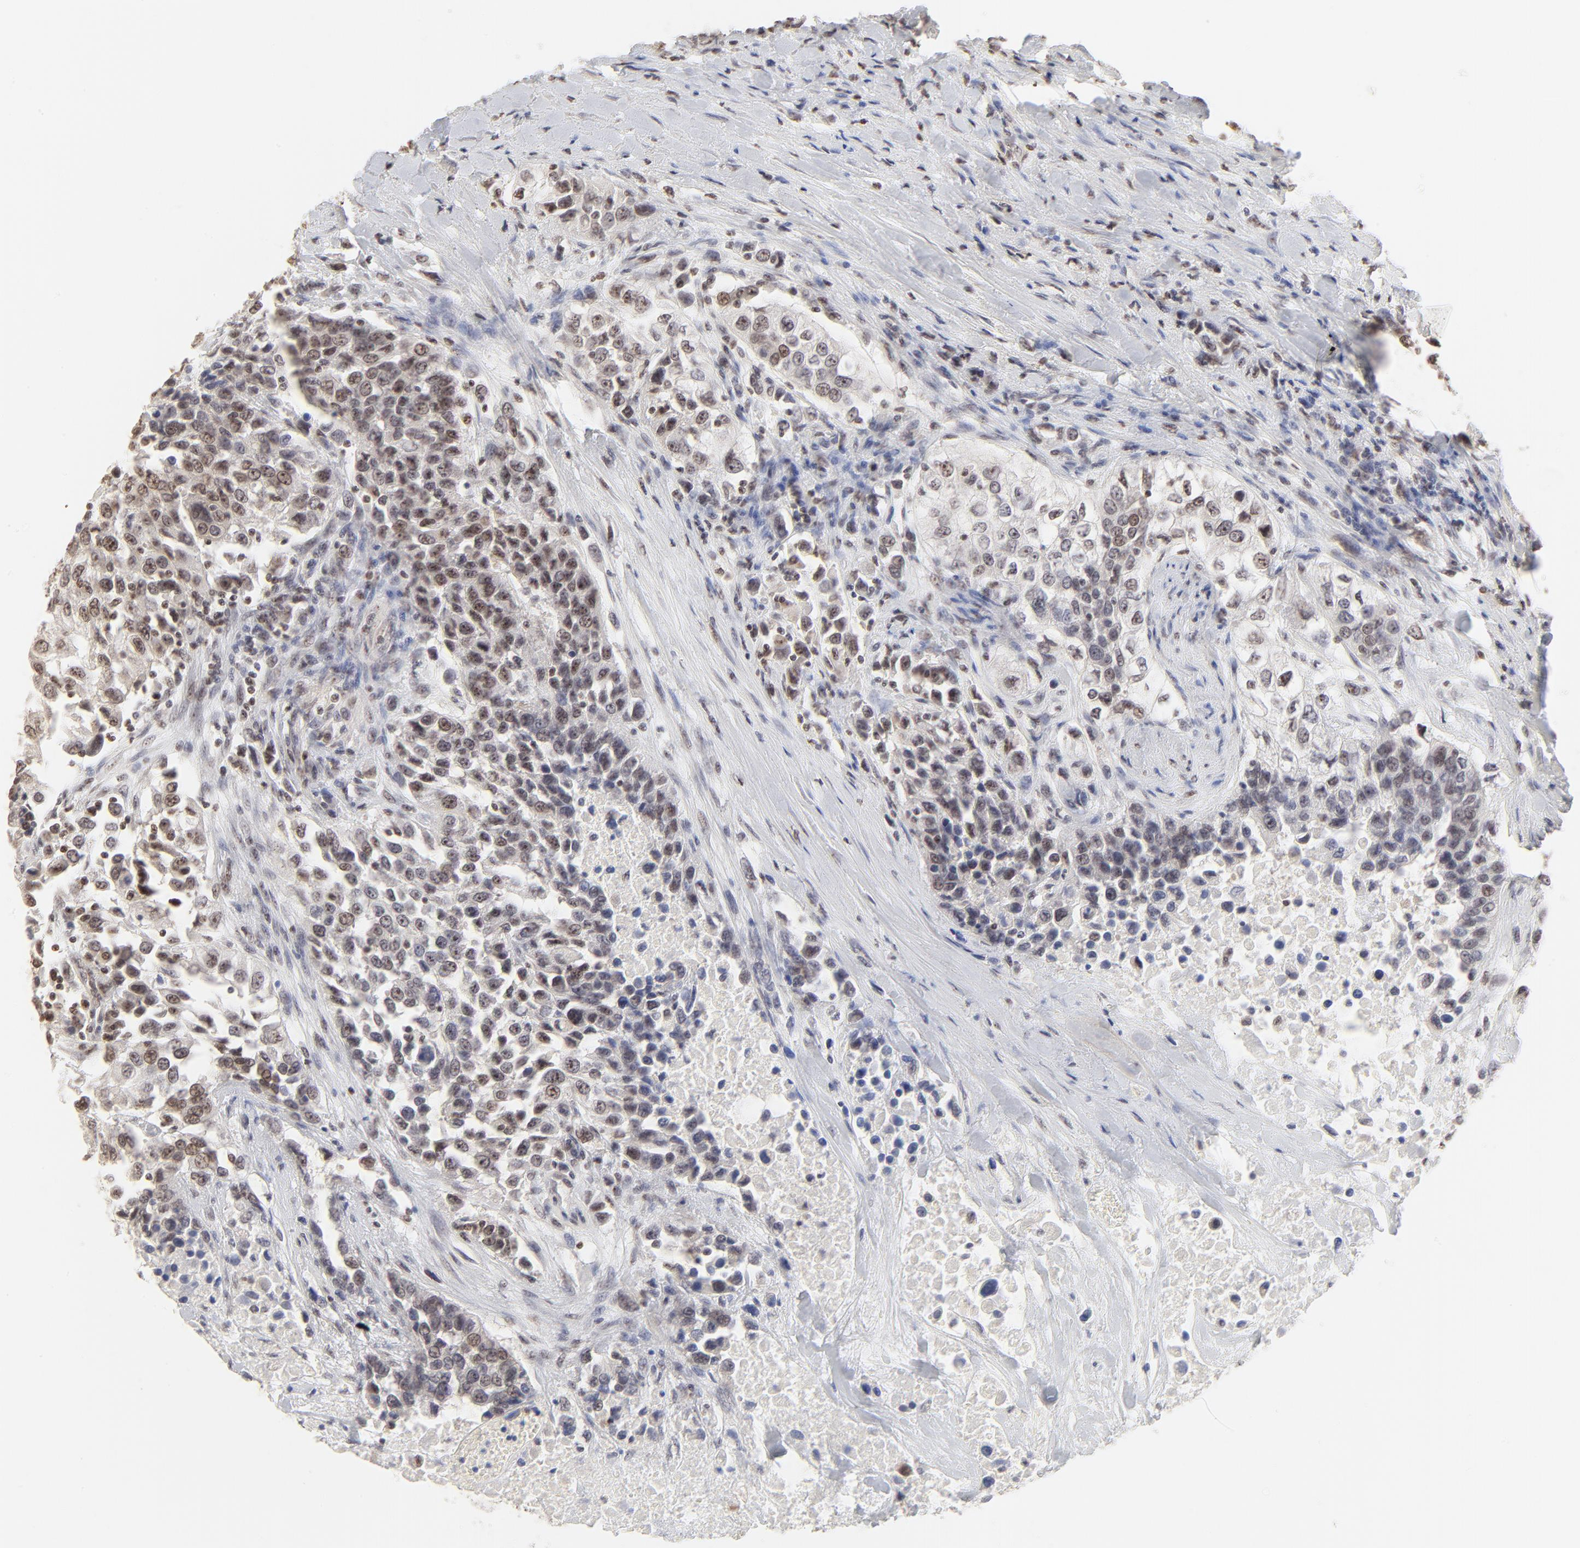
{"staining": {"intensity": "moderate", "quantity": ">75%", "location": "nuclear"}, "tissue": "urothelial cancer", "cell_type": "Tumor cells", "image_type": "cancer", "snomed": [{"axis": "morphology", "description": "Urothelial carcinoma, High grade"}, {"axis": "topography", "description": "Urinary bladder"}], "caption": "Immunohistochemical staining of urothelial cancer demonstrates moderate nuclear protein staining in approximately >75% of tumor cells.", "gene": "NFIL3", "patient": {"sex": "female", "age": 80}}